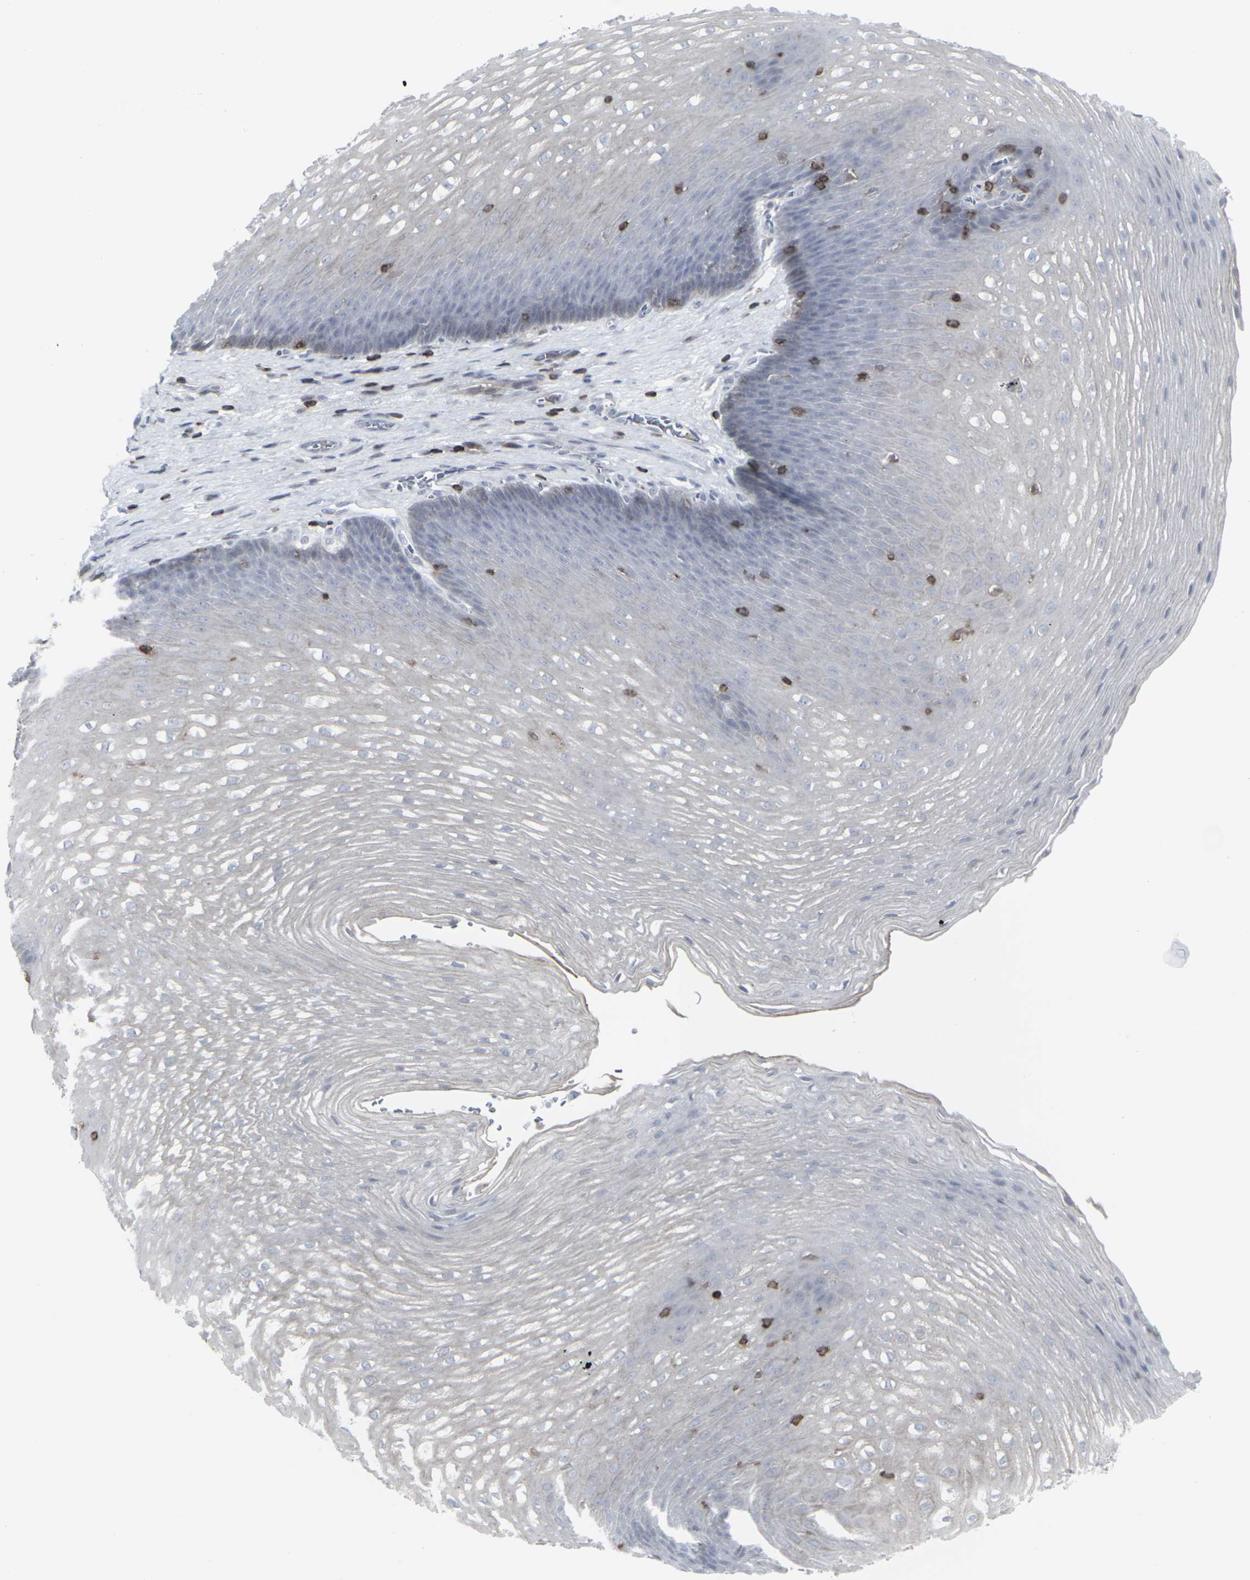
{"staining": {"intensity": "negative", "quantity": "none", "location": "none"}, "tissue": "esophagus", "cell_type": "Squamous epithelial cells", "image_type": "normal", "snomed": [{"axis": "morphology", "description": "Normal tissue, NOS"}, {"axis": "topography", "description": "Esophagus"}], "caption": "Unremarkable esophagus was stained to show a protein in brown. There is no significant expression in squamous epithelial cells. The staining is performed using DAB brown chromogen with nuclei counter-stained in using hematoxylin.", "gene": "APOBEC2", "patient": {"sex": "male", "age": 48}}